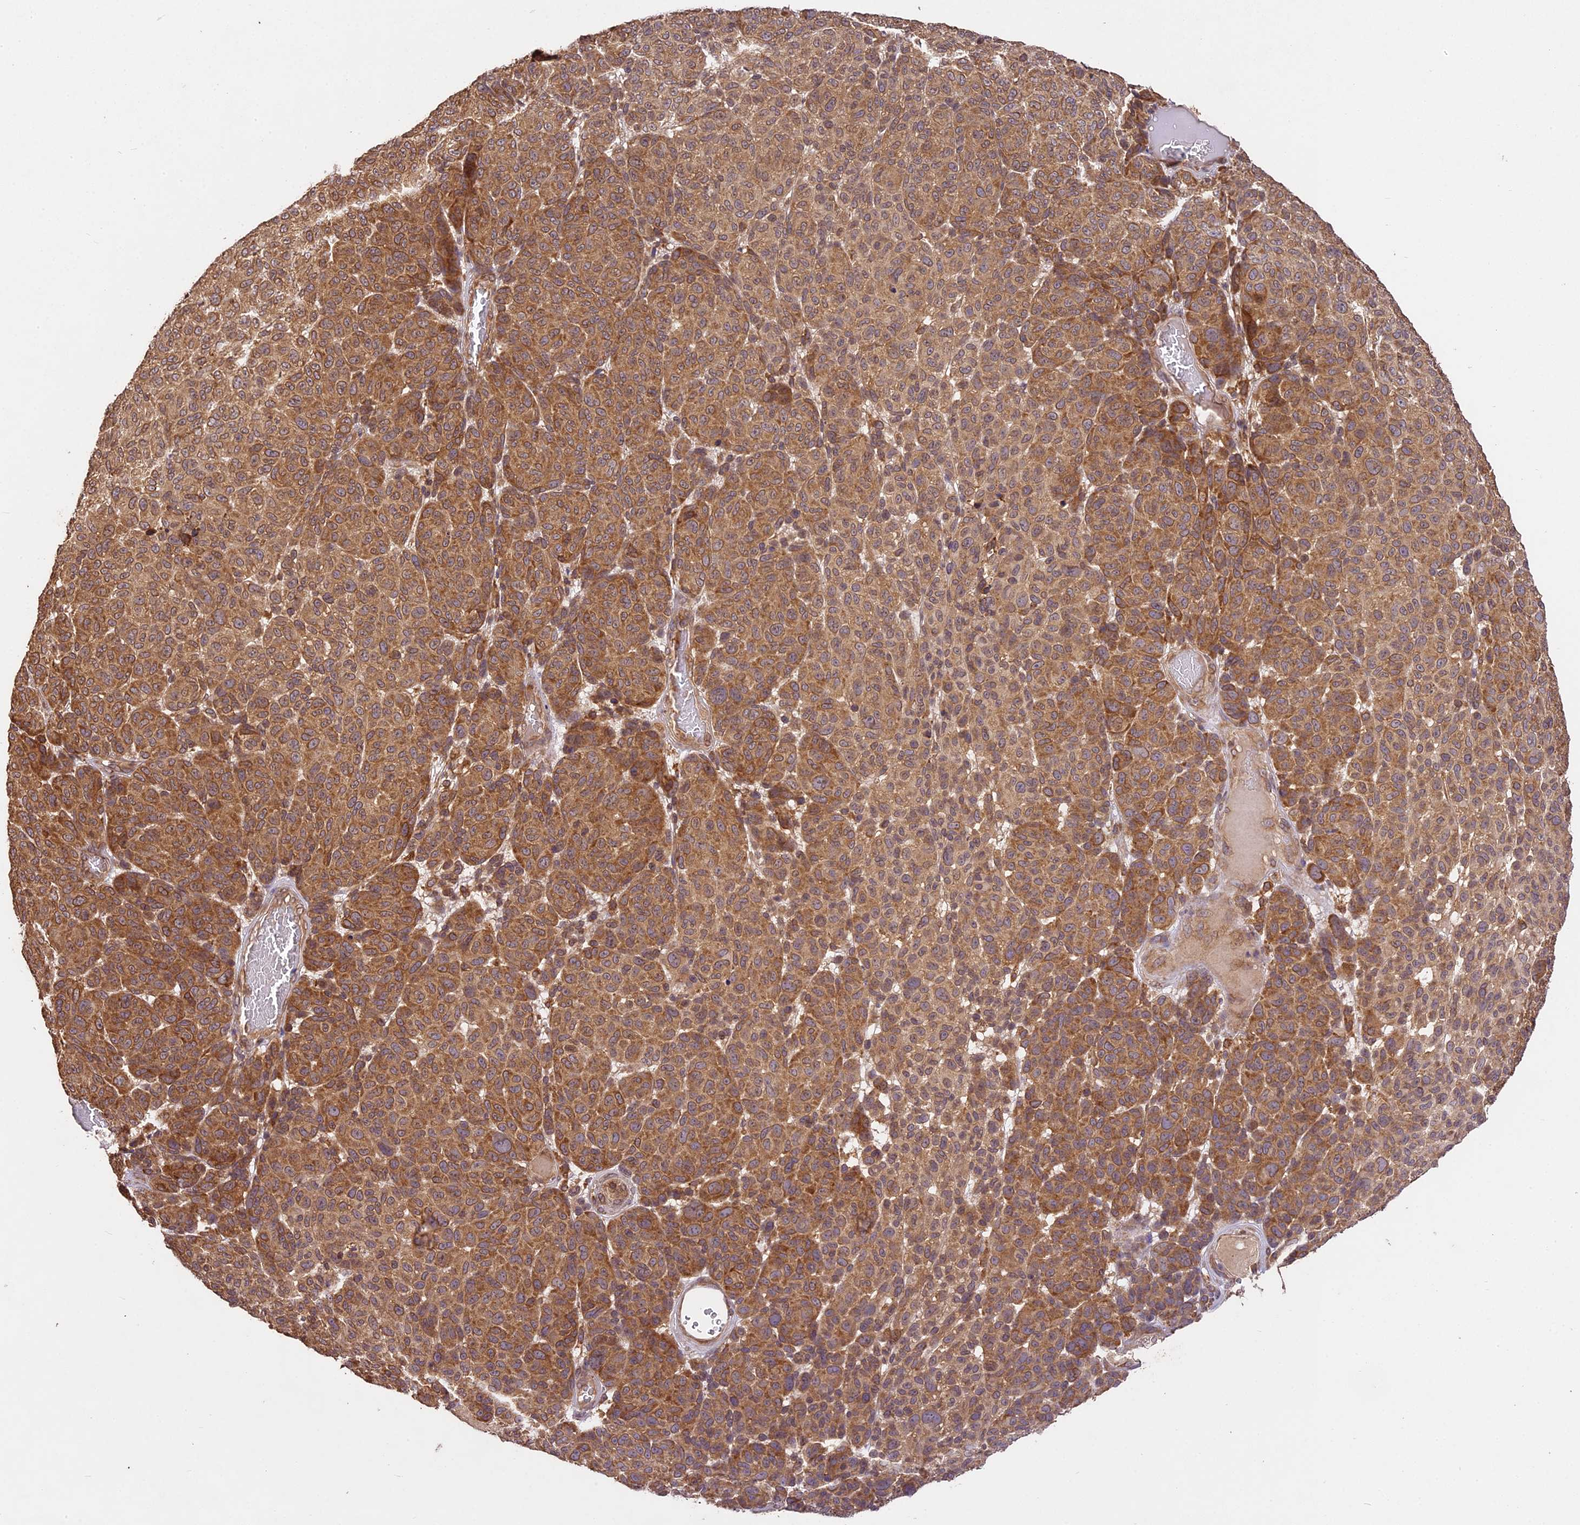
{"staining": {"intensity": "moderate", "quantity": ">75%", "location": "cytoplasmic/membranous"}, "tissue": "melanoma", "cell_type": "Tumor cells", "image_type": "cancer", "snomed": [{"axis": "morphology", "description": "Malignant melanoma, NOS"}, {"axis": "topography", "description": "Skin"}], "caption": "Immunohistochemical staining of melanoma demonstrates medium levels of moderate cytoplasmic/membranous staining in about >75% of tumor cells.", "gene": "BRAP", "patient": {"sex": "male", "age": 49}}